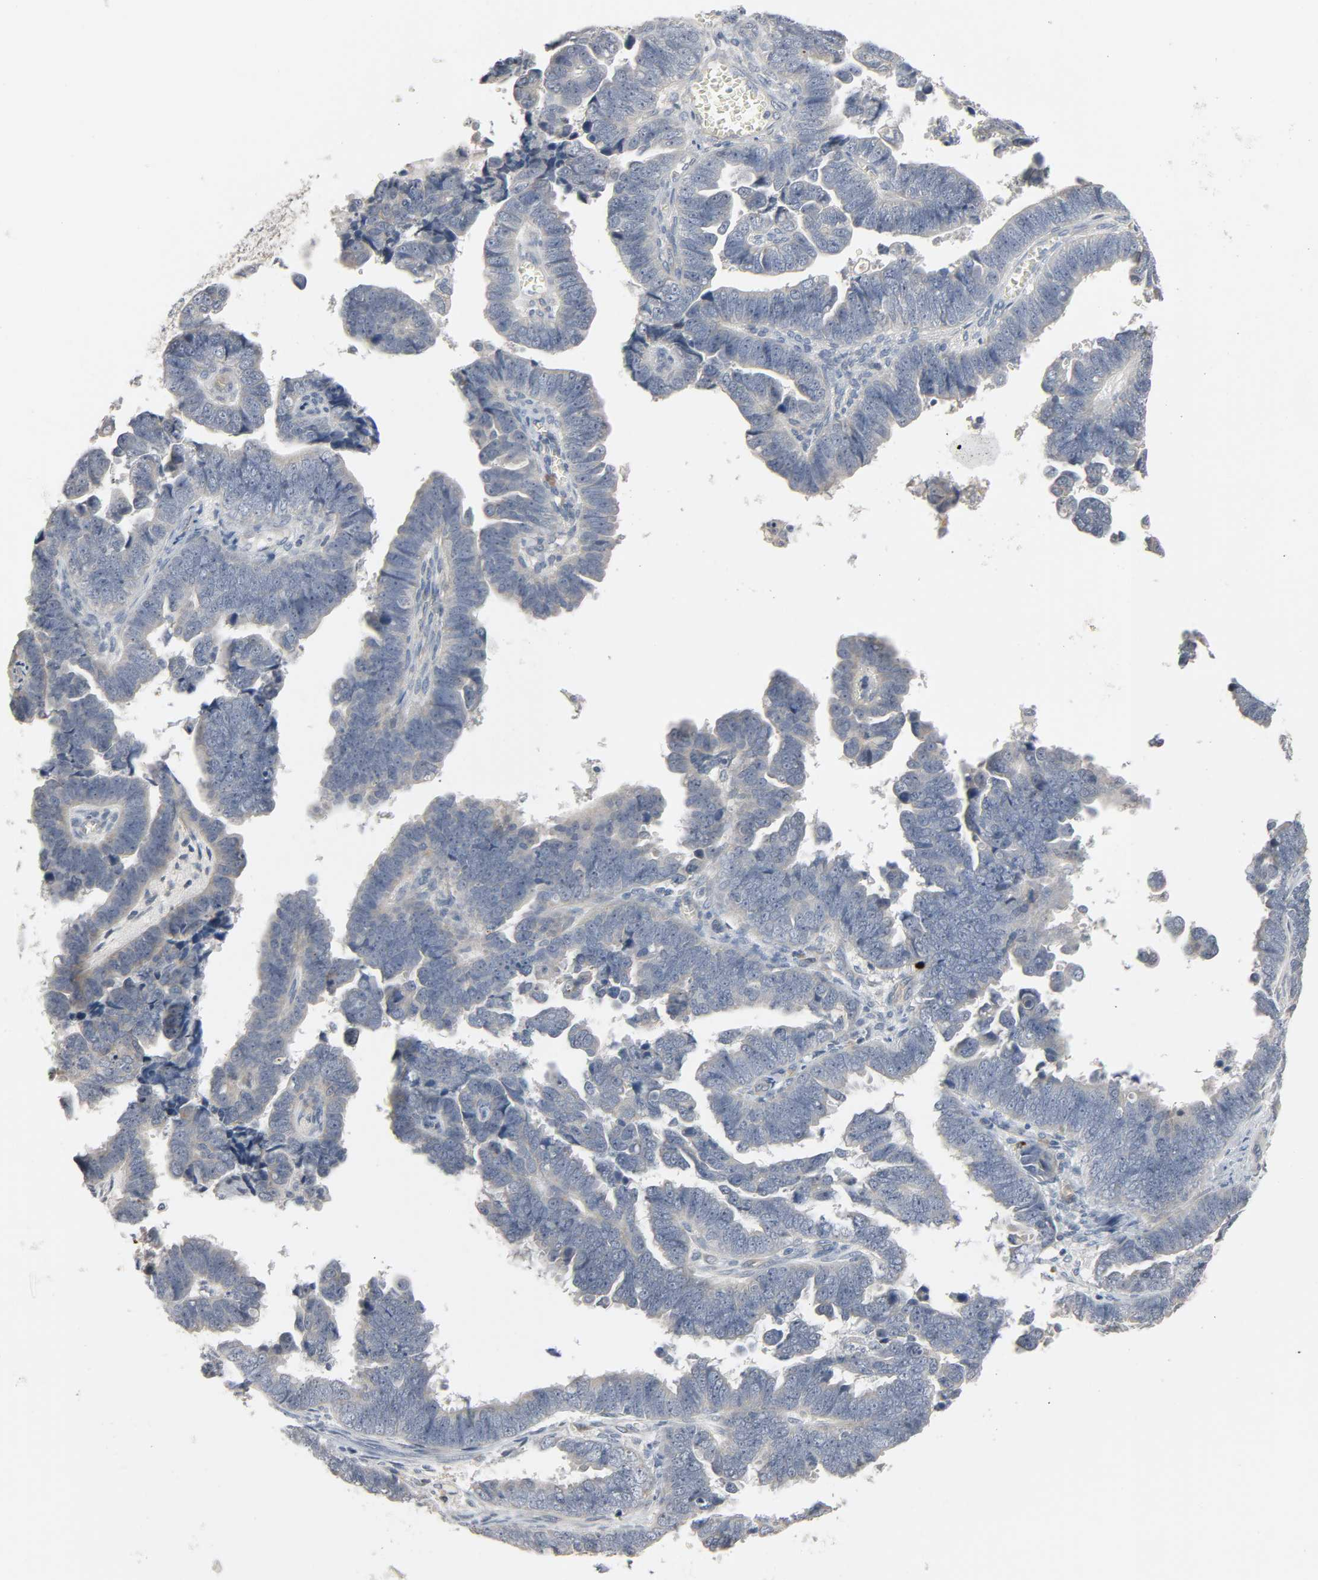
{"staining": {"intensity": "negative", "quantity": "none", "location": "none"}, "tissue": "endometrial cancer", "cell_type": "Tumor cells", "image_type": "cancer", "snomed": [{"axis": "morphology", "description": "Adenocarcinoma, NOS"}, {"axis": "topography", "description": "Endometrium"}], "caption": "Protein analysis of adenocarcinoma (endometrial) displays no significant positivity in tumor cells.", "gene": "LIMCH1", "patient": {"sex": "female", "age": 75}}